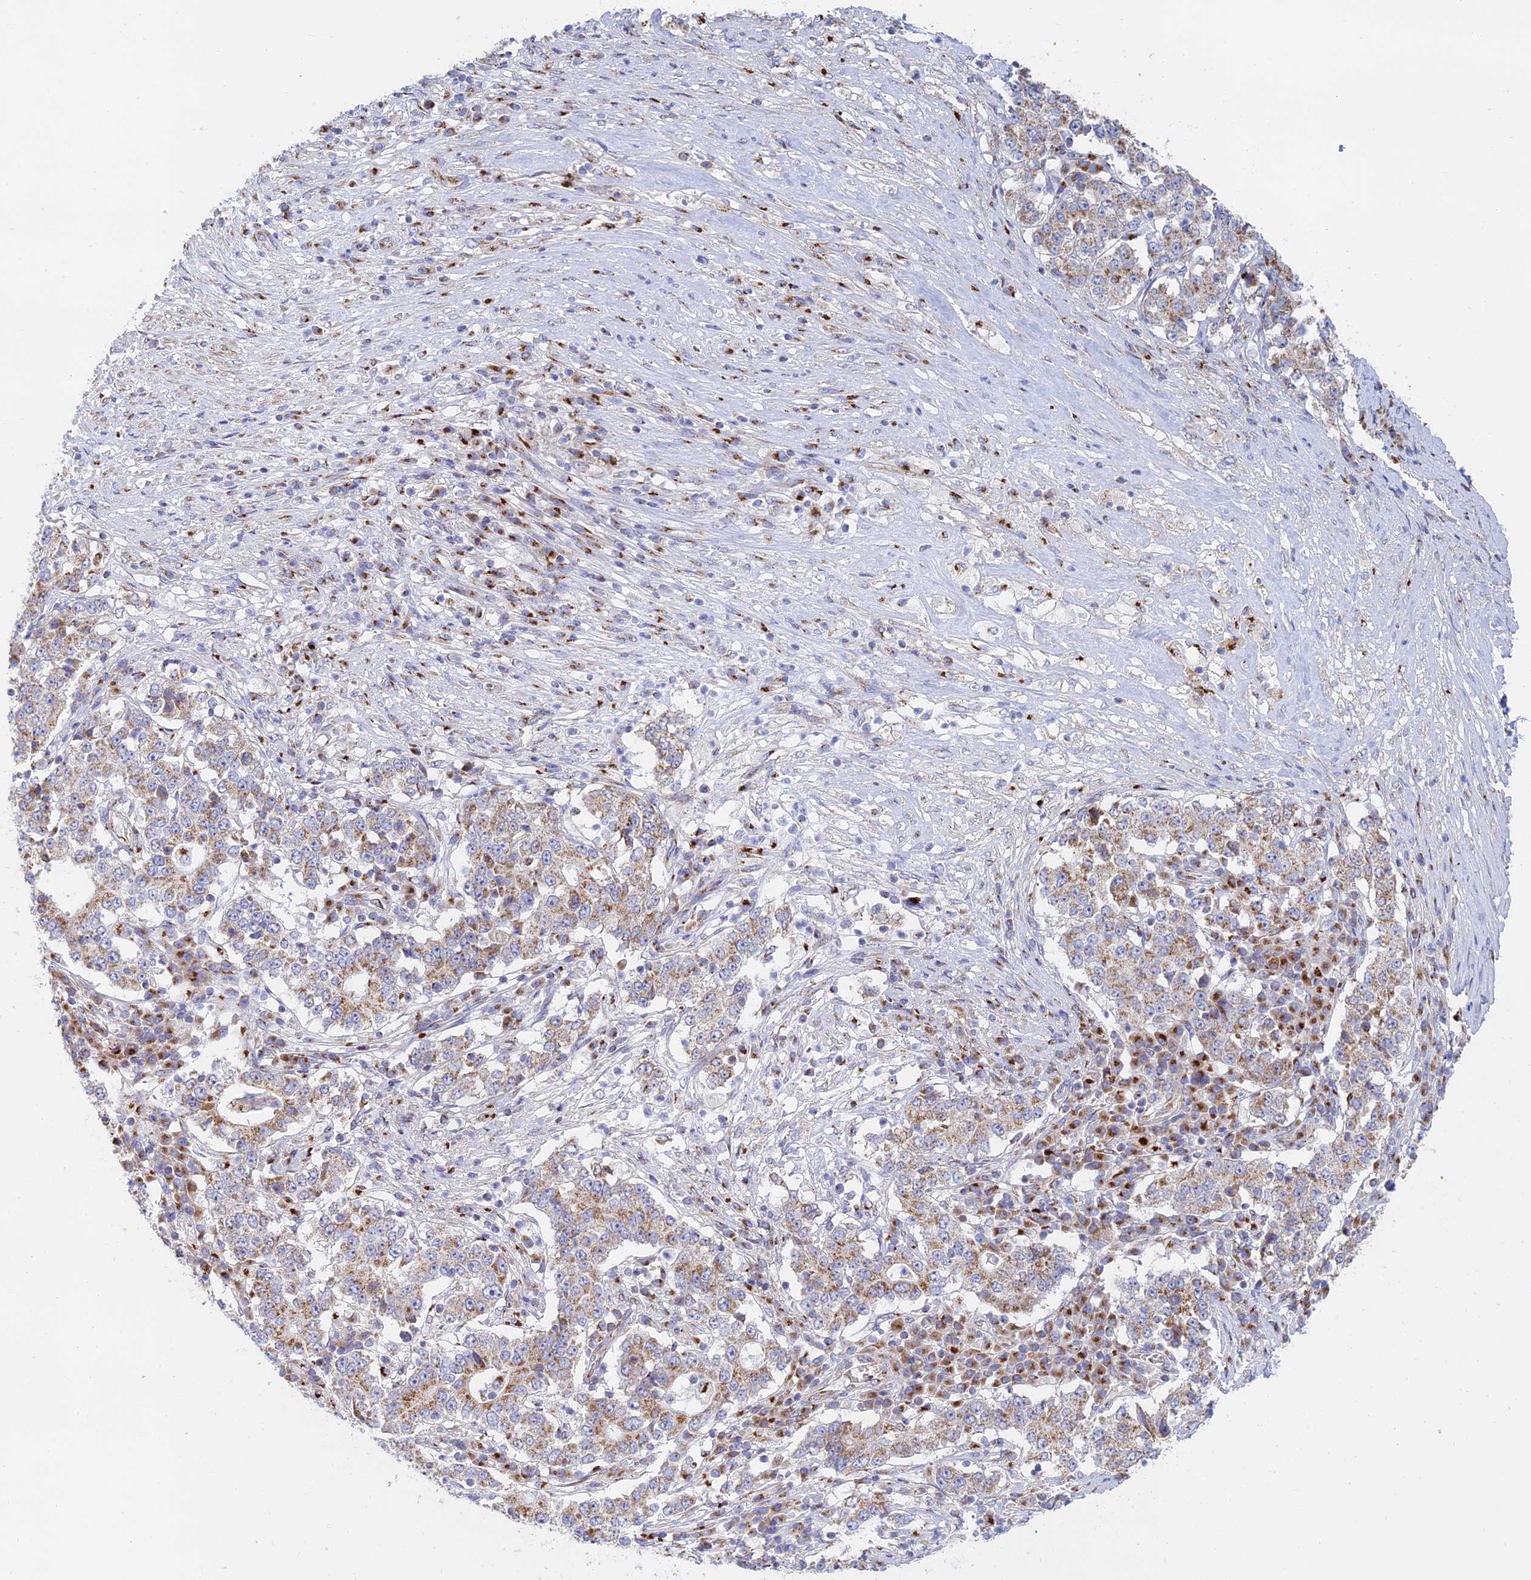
{"staining": {"intensity": "moderate", "quantity": ">75%", "location": "cytoplasmic/membranous"}, "tissue": "stomach cancer", "cell_type": "Tumor cells", "image_type": "cancer", "snomed": [{"axis": "morphology", "description": "Adenocarcinoma, NOS"}, {"axis": "topography", "description": "Stomach"}], "caption": "Protein staining displays moderate cytoplasmic/membranous expression in about >75% of tumor cells in stomach cancer. (DAB (3,3'-diaminobenzidine) = brown stain, brightfield microscopy at high magnification).", "gene": "HS2ST1", "patient": {"sex": "male", "age": 59}}